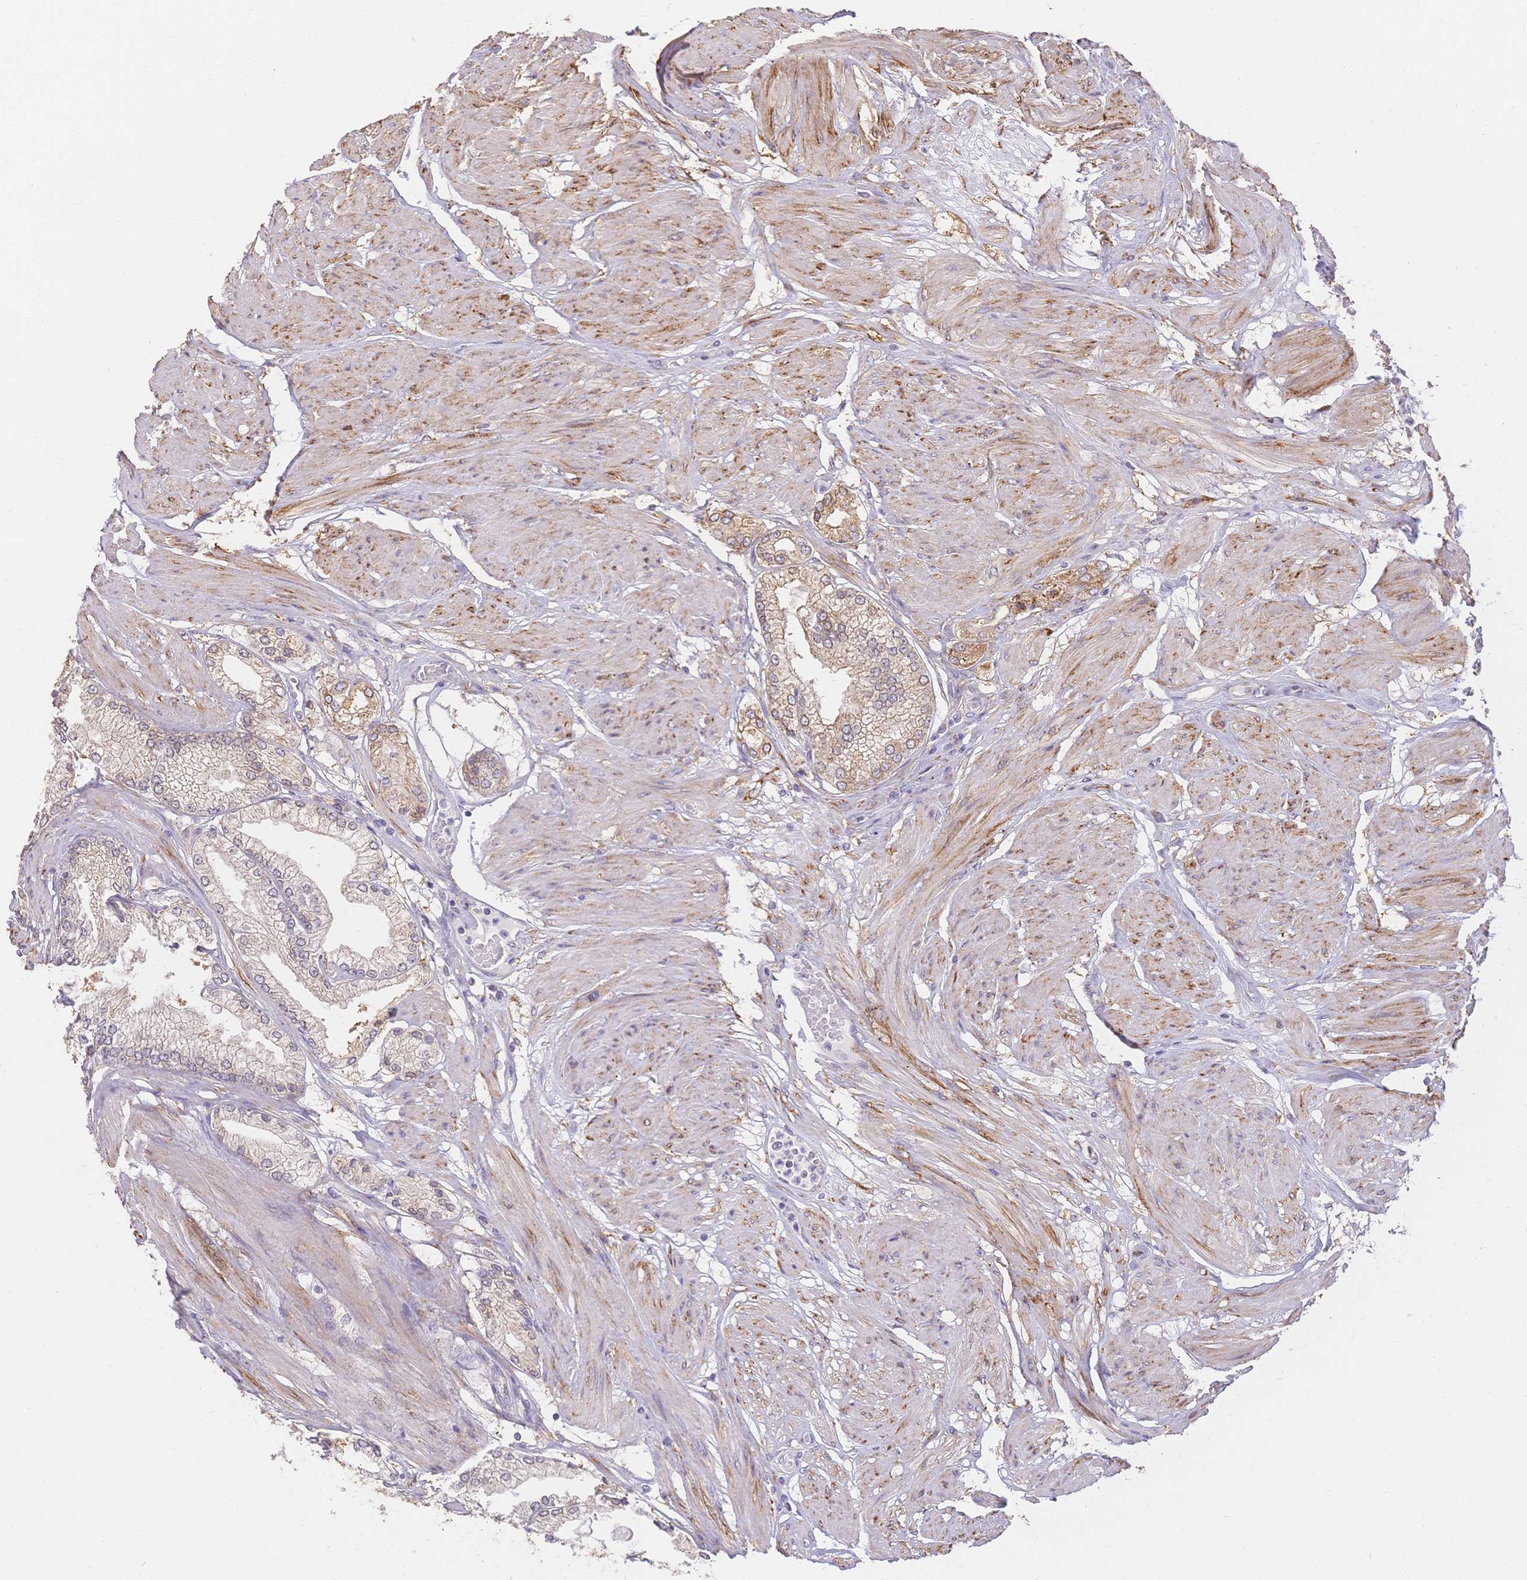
{"staining": {"intensity": "weak", "quantity": "25%-75%", "location": "cytoplasmic/membranous"}, "tissue": "prostate cancer", "cell_type": "Tumor cells", "image_type": "cancer", "snomed": [{"axis": "morphology", "description": "Adenocarcinoma, High grade"}, {"axis": "topography", "description": "Prostate"}], "caption": "A micrograph of human prostate cancer stained for a protein displays weak cytoplasmic/membranous brown staining in tumor cells. The staining is performed using DAB (3,3'-diaminobenzidine) brown chromogen to label protein expression. The nuclei are counter-stained blue using hematoxylin.", "gene": "HS3ST5", "patient": {"sex": "male", "age": 68}}